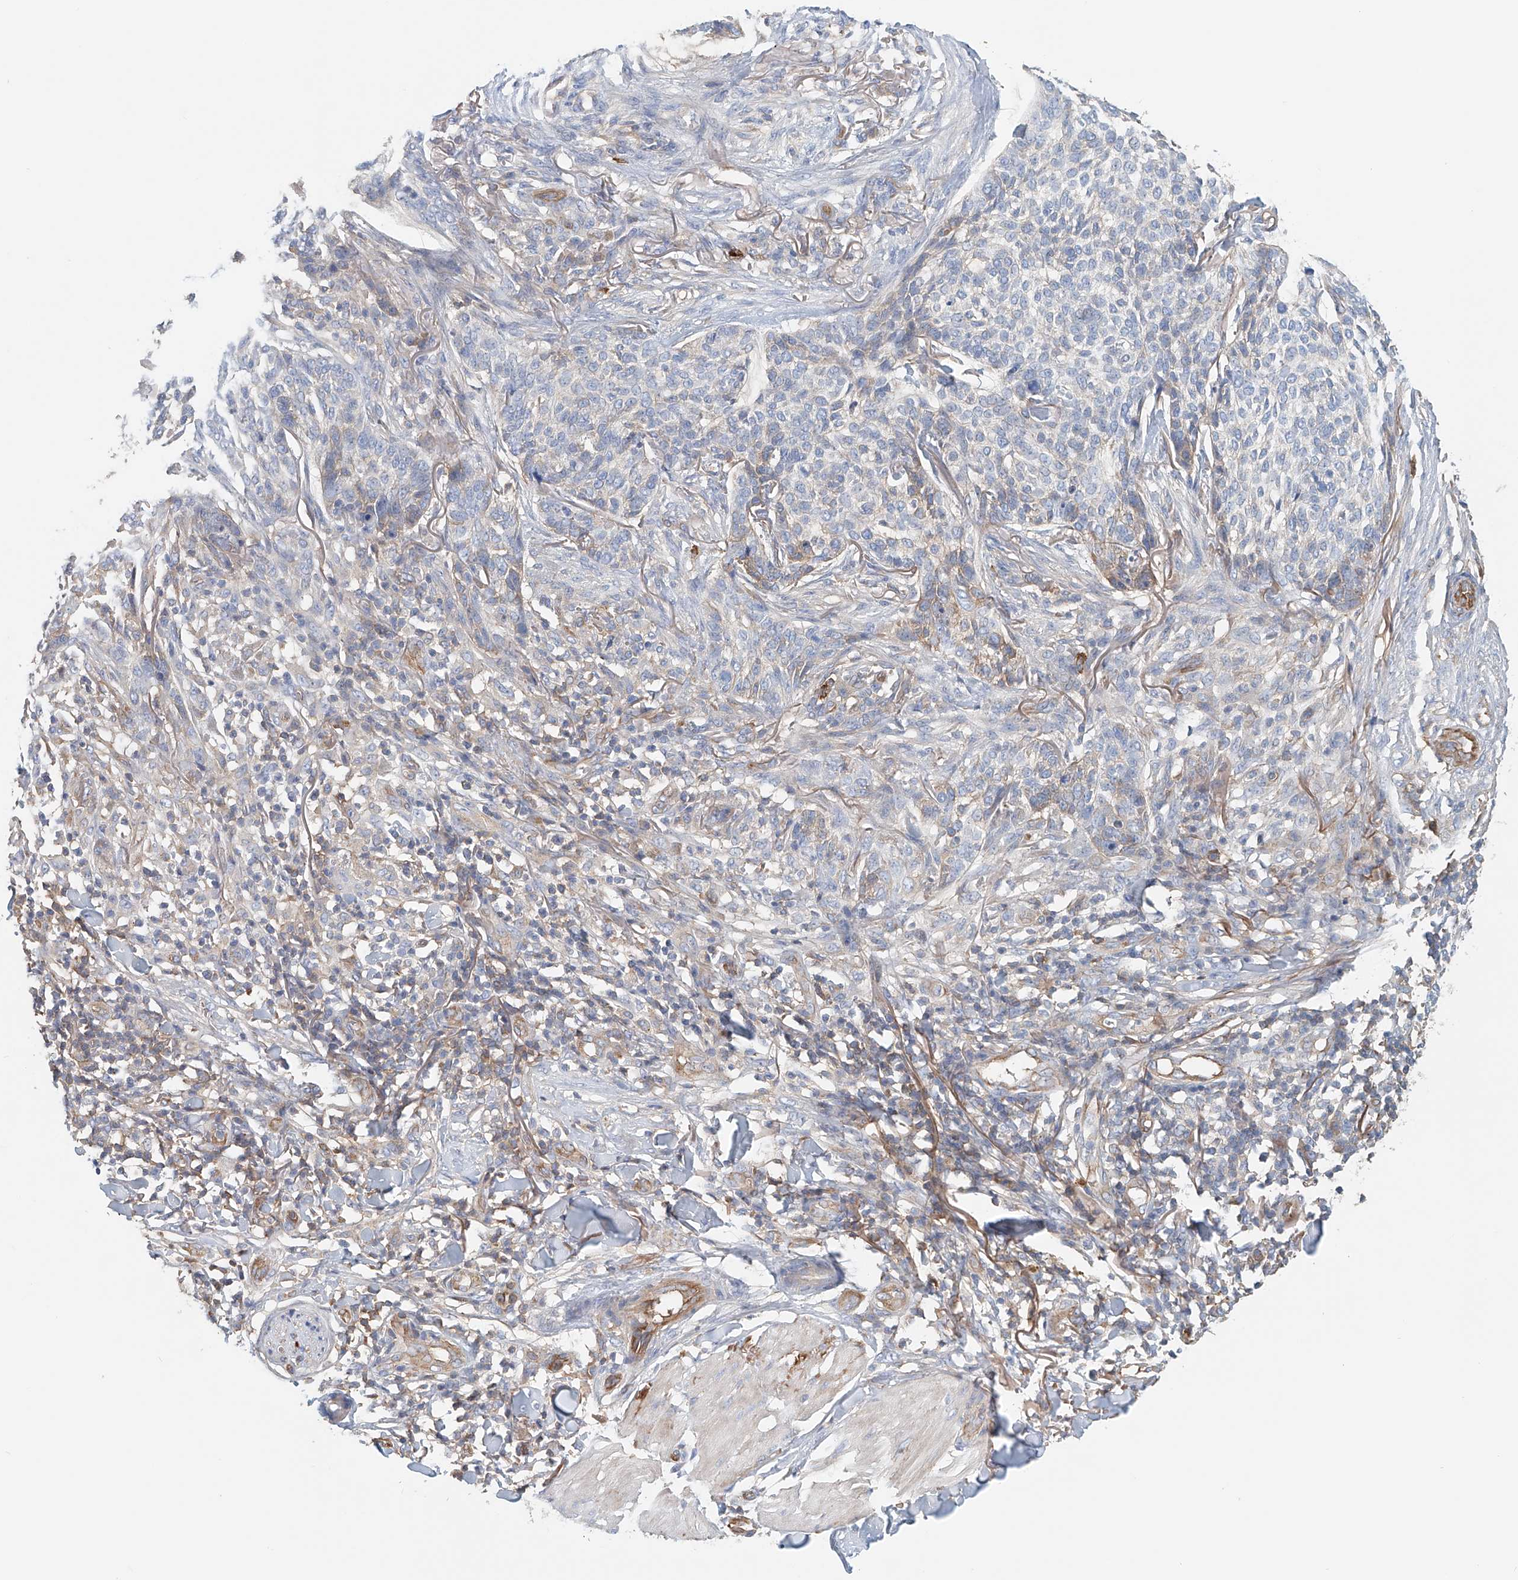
{"staining": {"intensity": "negative", "quantity": "none", "location": "none"}, "tissue": "skin cancer", "cell_type": "Tumor cells", "image_type": "cancer", "snomed": [{"axis": "morphology", "description": "Basal cell carcinoma"}, {"axis": "topography", "description": "Skin"}], "caption": "Tumor cells are negative for protein expression in human basal cell carcinoma (skin). (DAB (3,3'-diaminobenzidine) IHC visualized using brightfield microscopy, high magnification).", "gene": "FRYL", "patient": {"sex": "female", "age": 64}}